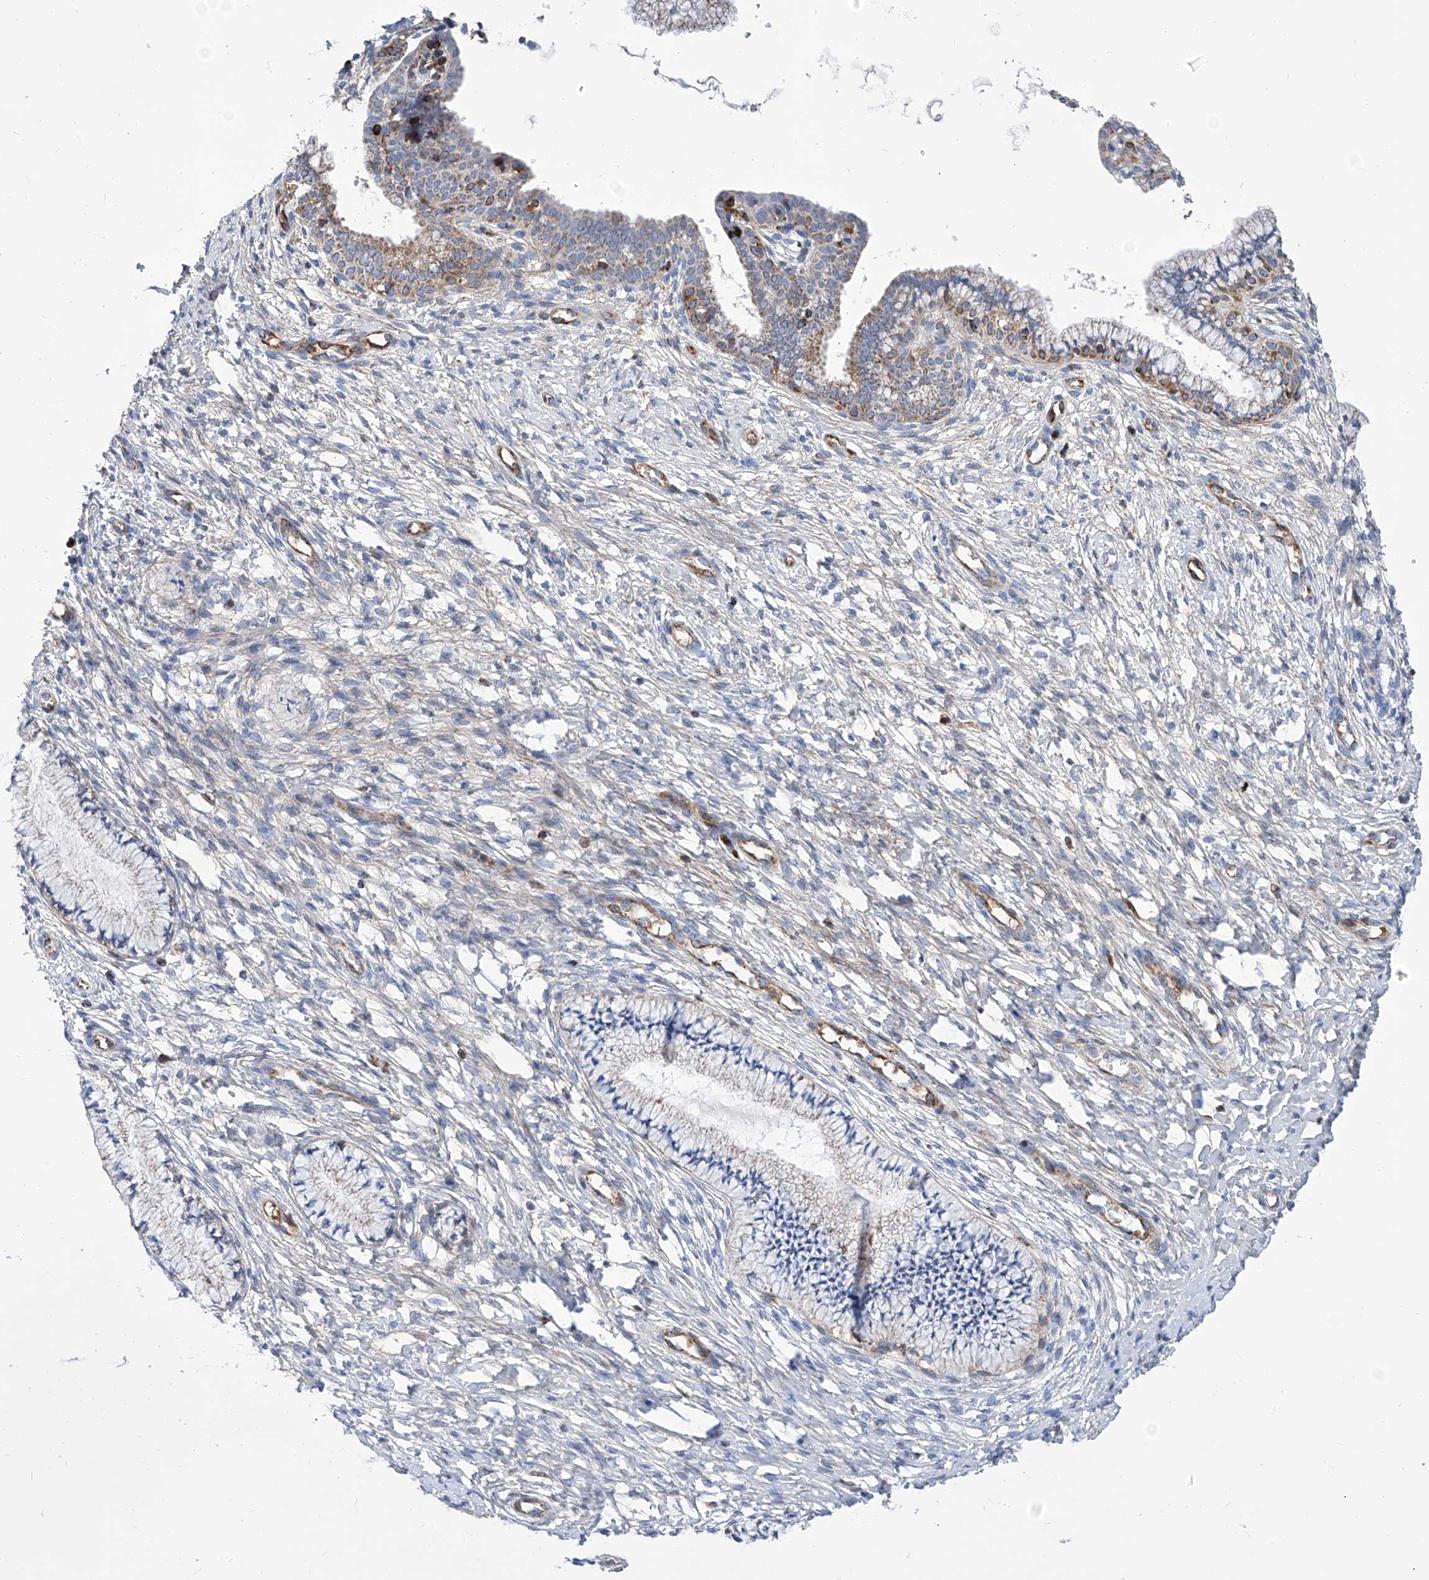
{"staining": {"intensity": "moderate", "quantity": "25%-75%", "location": "cytoplasmic/membranous"}, "tissue": "cervix", "cell_type": "Glandular cells", "image_type": "normal", "snomed": [{"axis": "morphology", "description": "Normal tissue, NOS"}, {"axis": "topography", "description": "Cervix"}], "caption": "Glandular cells exhibit medium levels of moderate cytoplasmic/membranous expression in about 25%-75% of cells in benign cervix.", "gene": "SRBD1", "patient": {"sex": "female", "age": 36}}